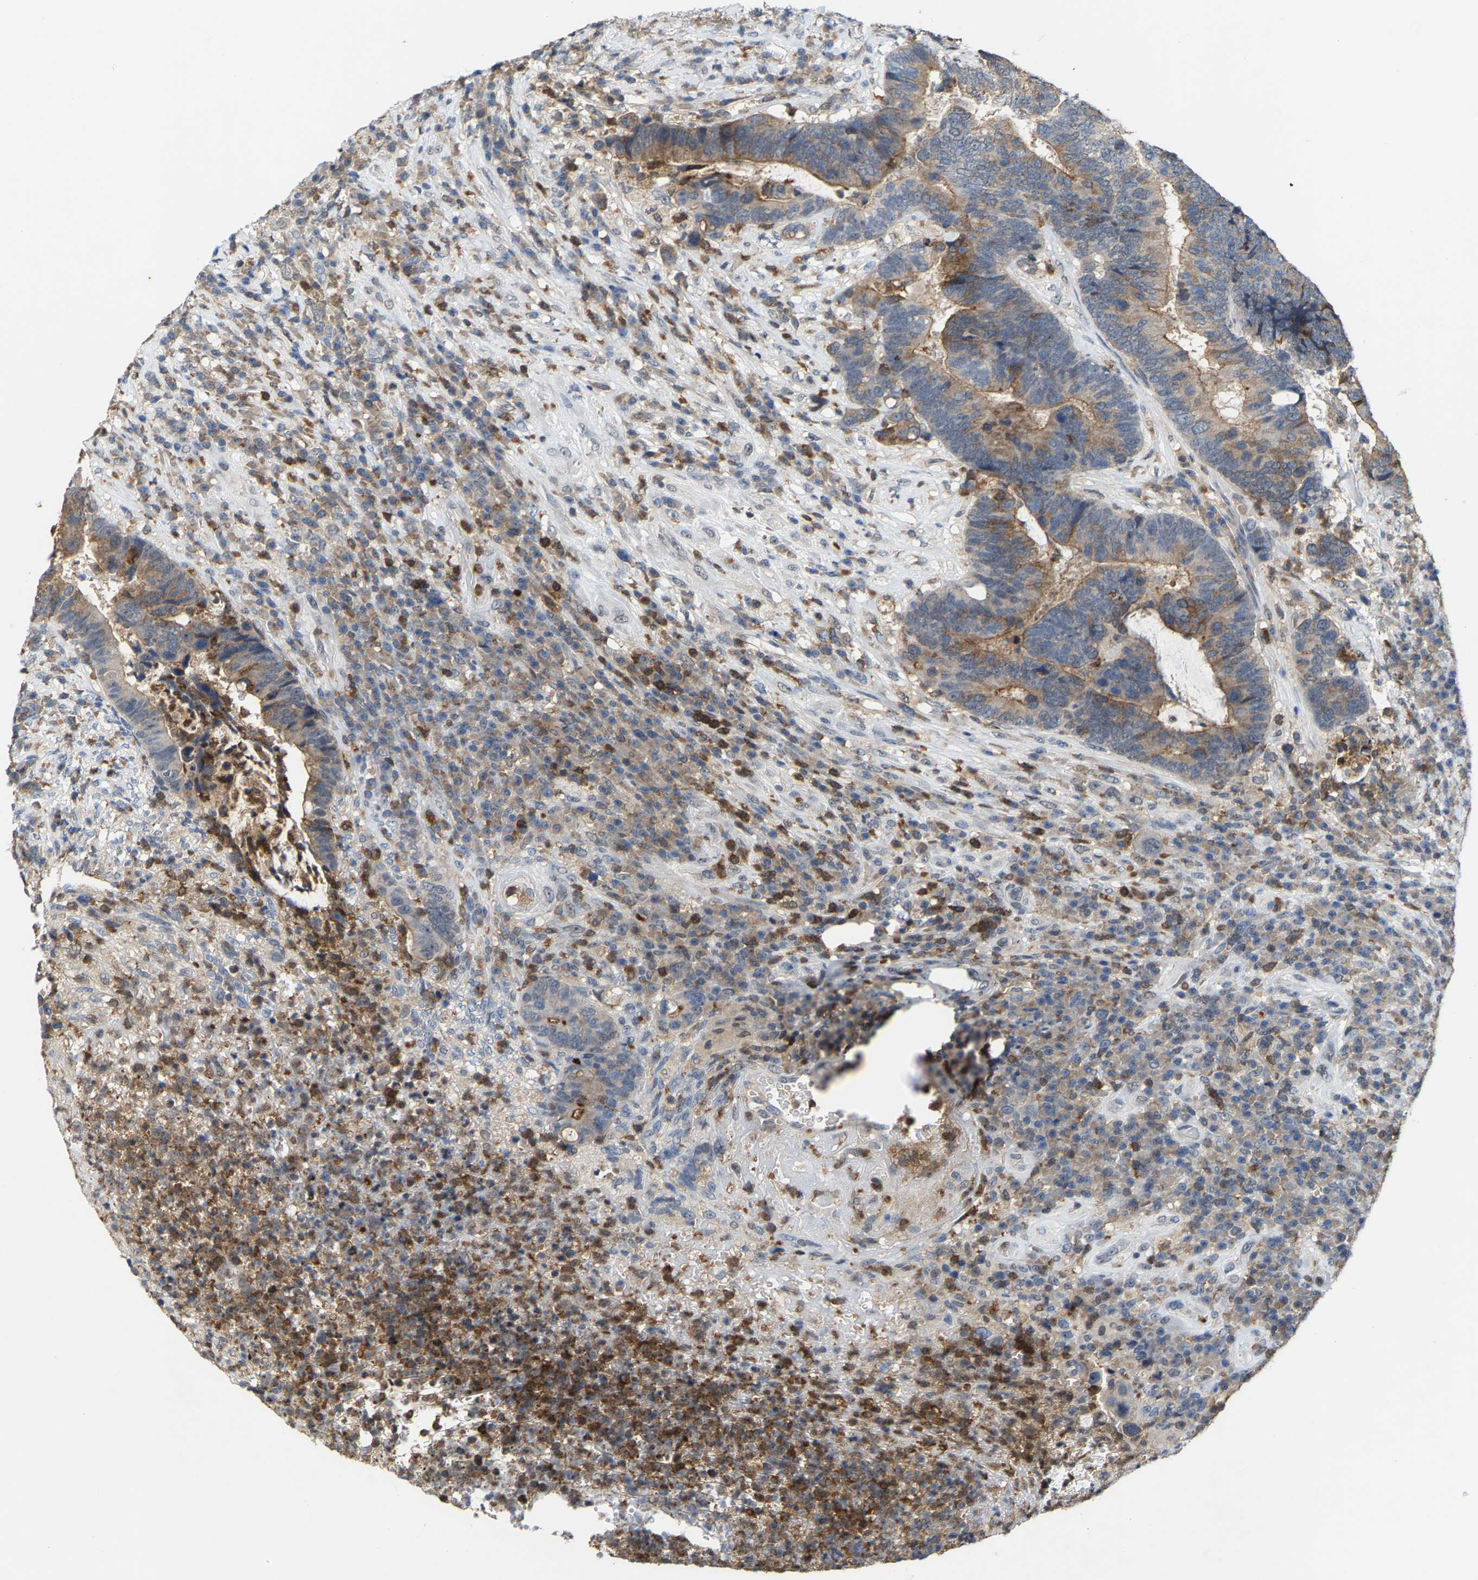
{"staining": {"intensity": "weak", "quantity": "<25%", "location": "cytoplasmic/membranous,nuclear"}, "tissue": "colorectal cancer", "cell_type": "Tumor cells", "image_type": "cancer", "snomed": [{"axis": "morphology", "description": "Adenocarcinoma, NOS"}, {"axis": "topography", "description": "Rectum"}], "caption": "Immunohistochemistry (IHC) of human colorectal cancer (adenocarcinoma) exhibits no expression in tumor cells.", "gene": "FGD3", "patient": {"sex": "female", "age": 89}}